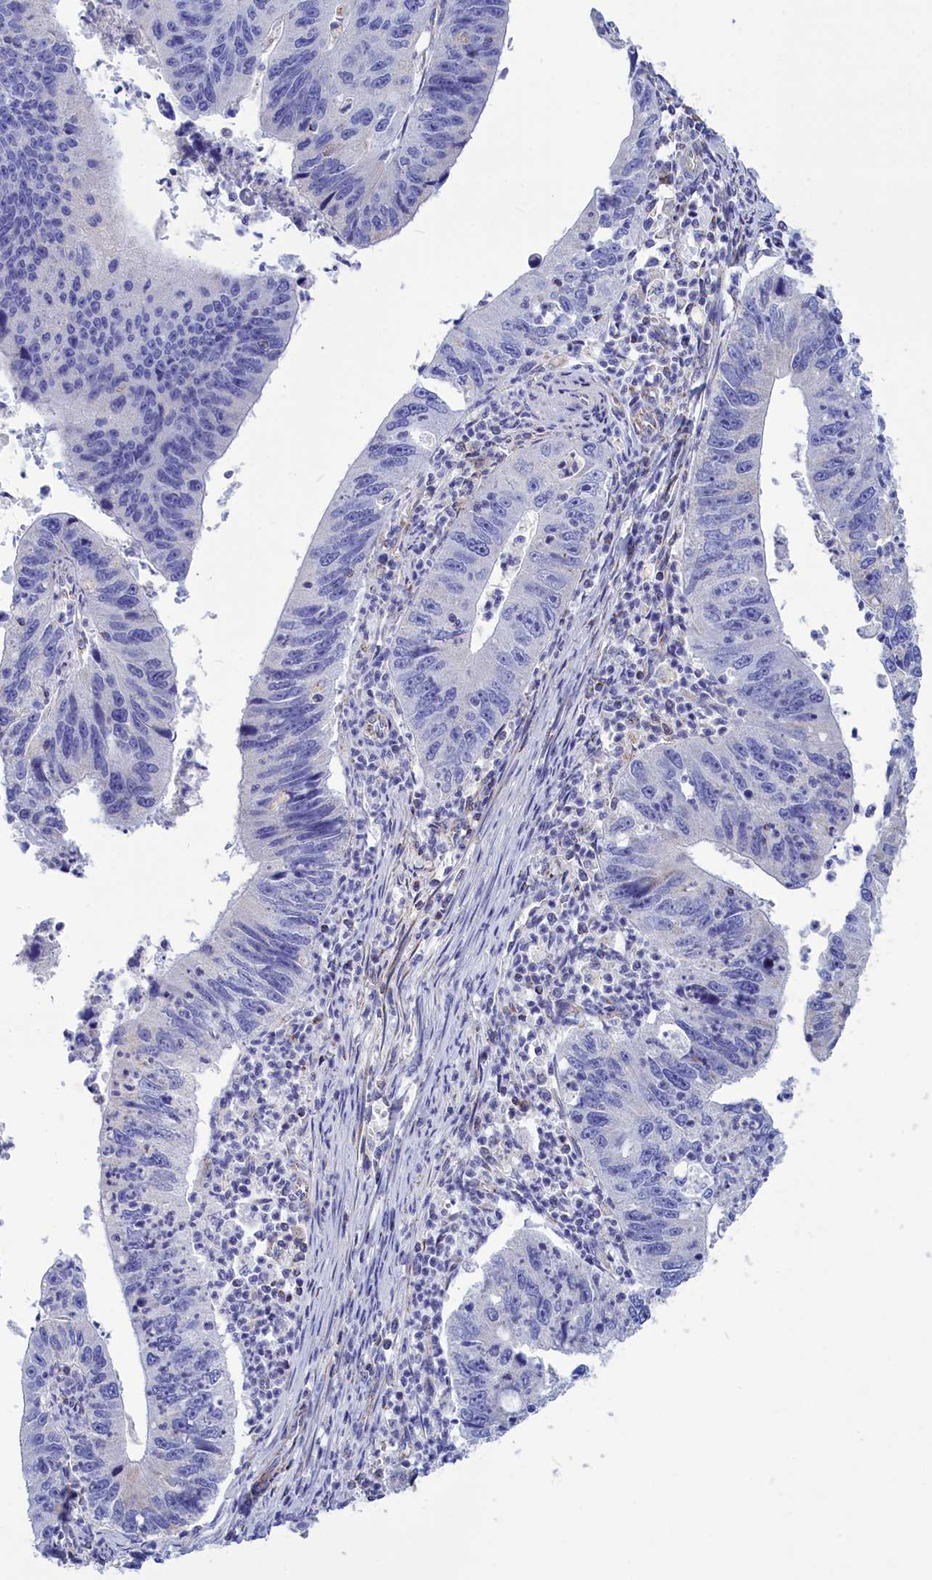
{"staining": {"intensity": "negative", "quantity": "none", "location": "none"}, "tissue": "stomach cancer", "cell_type": "Tumor cells", "image_type": "cancer", "snomed": [{"axis": "morphology", "description": "Adenocarcinoma, NOS"}, {"axis": "topography", "description": "Stomach"}], "caption": "Immunohistochemical staining of human stomach cancer reveals no significant positivity in tumor cells.", "gene": "CCRL2", "patient": {"sex": "male", "age": 59}}